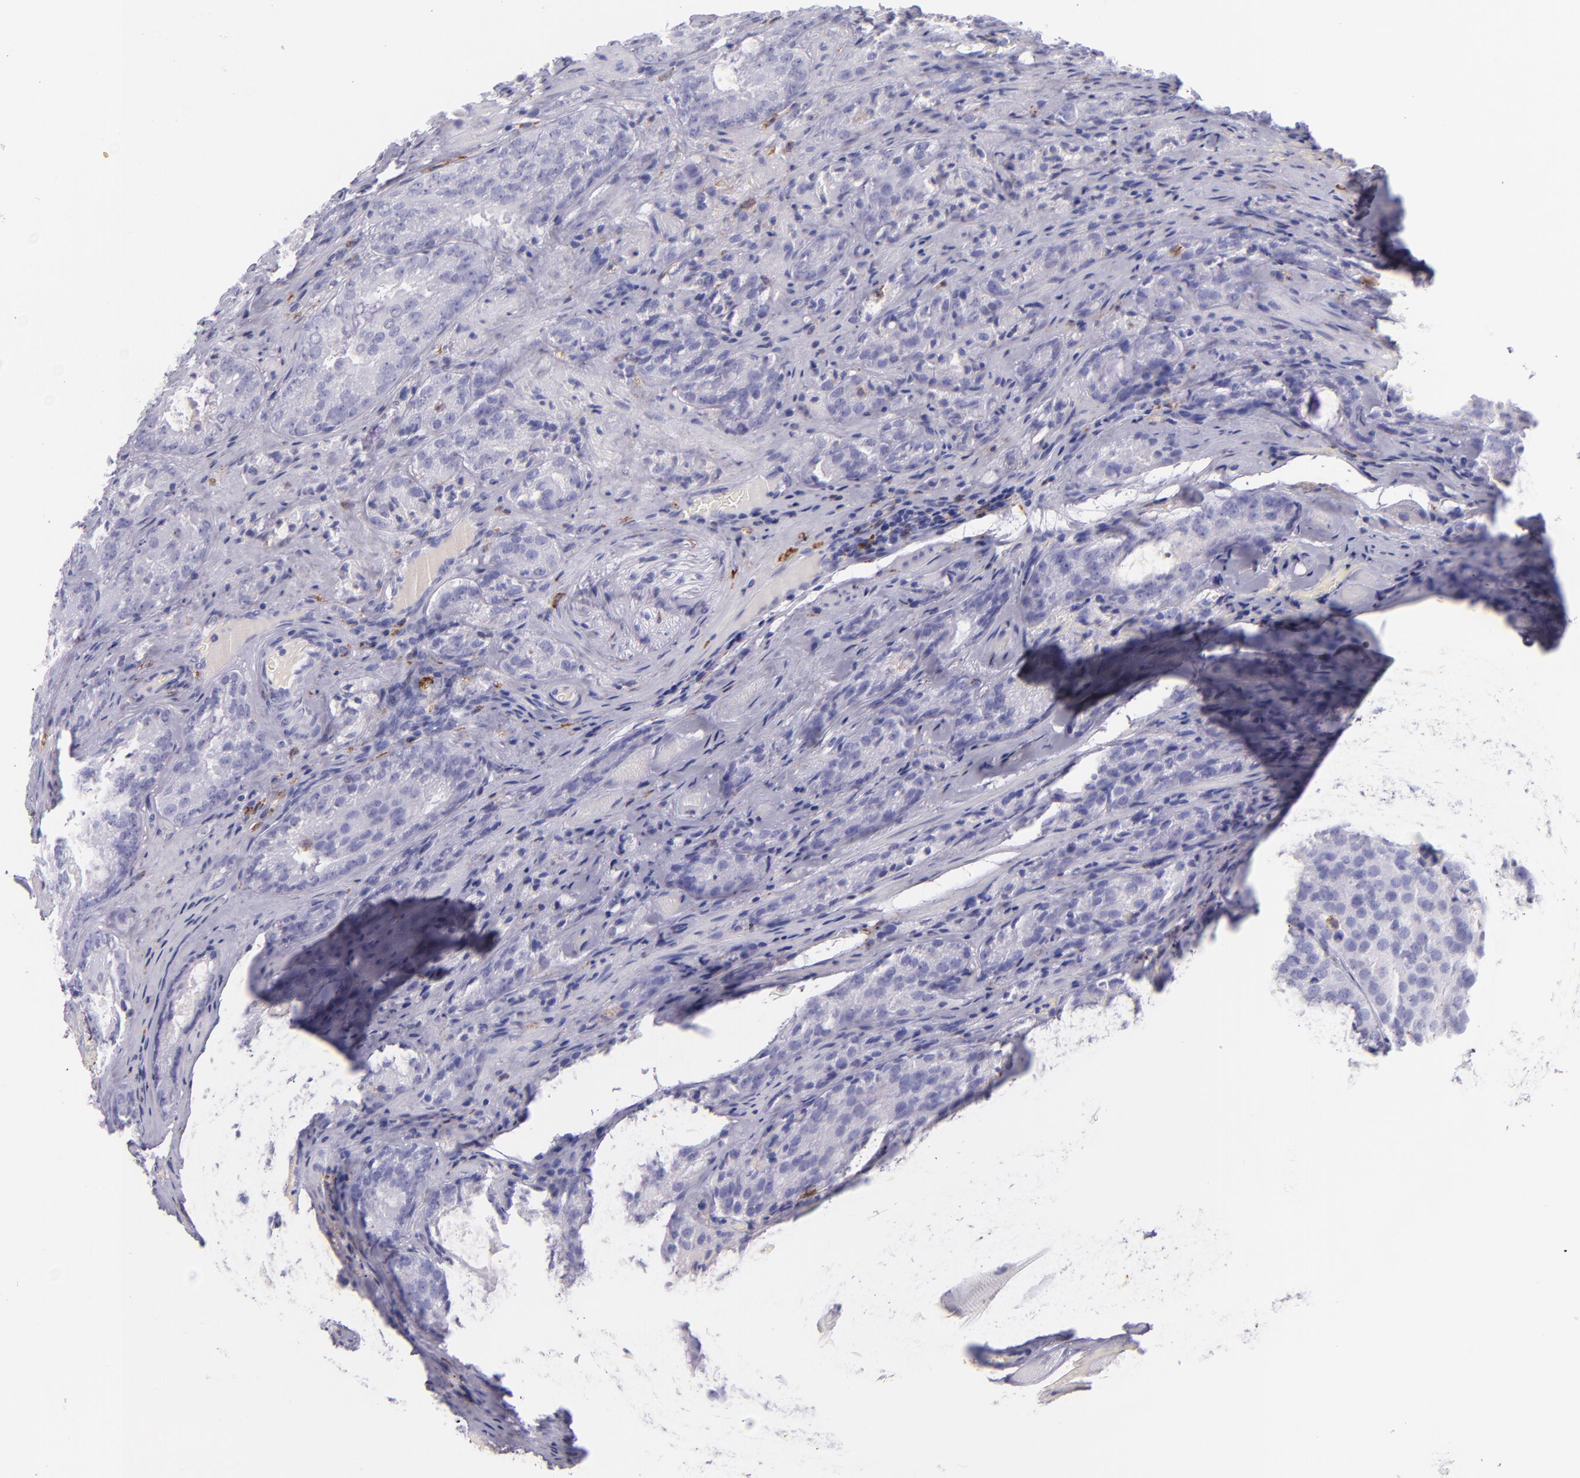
{"staining": {"intensity": "negative", "quantity": "none", "location": "none"}, "tissue": "prostate cancer", "cell_type": "Tumor cells", "image_type": "cancer", "snomed": [{"axis": "morphology", "description": "Adenocarcinoma, Medium grade"}, {"axis": "topography", "description": "Prostate"}], "caption": "IHC image of neoplastic tissue: prostate adenocarcinoma (medium-grade) stained with DAB demonstrates no significant protein positivity in tumor cells.", "gene": "CD163", "patient": {"sex": "male", "age": 60}}